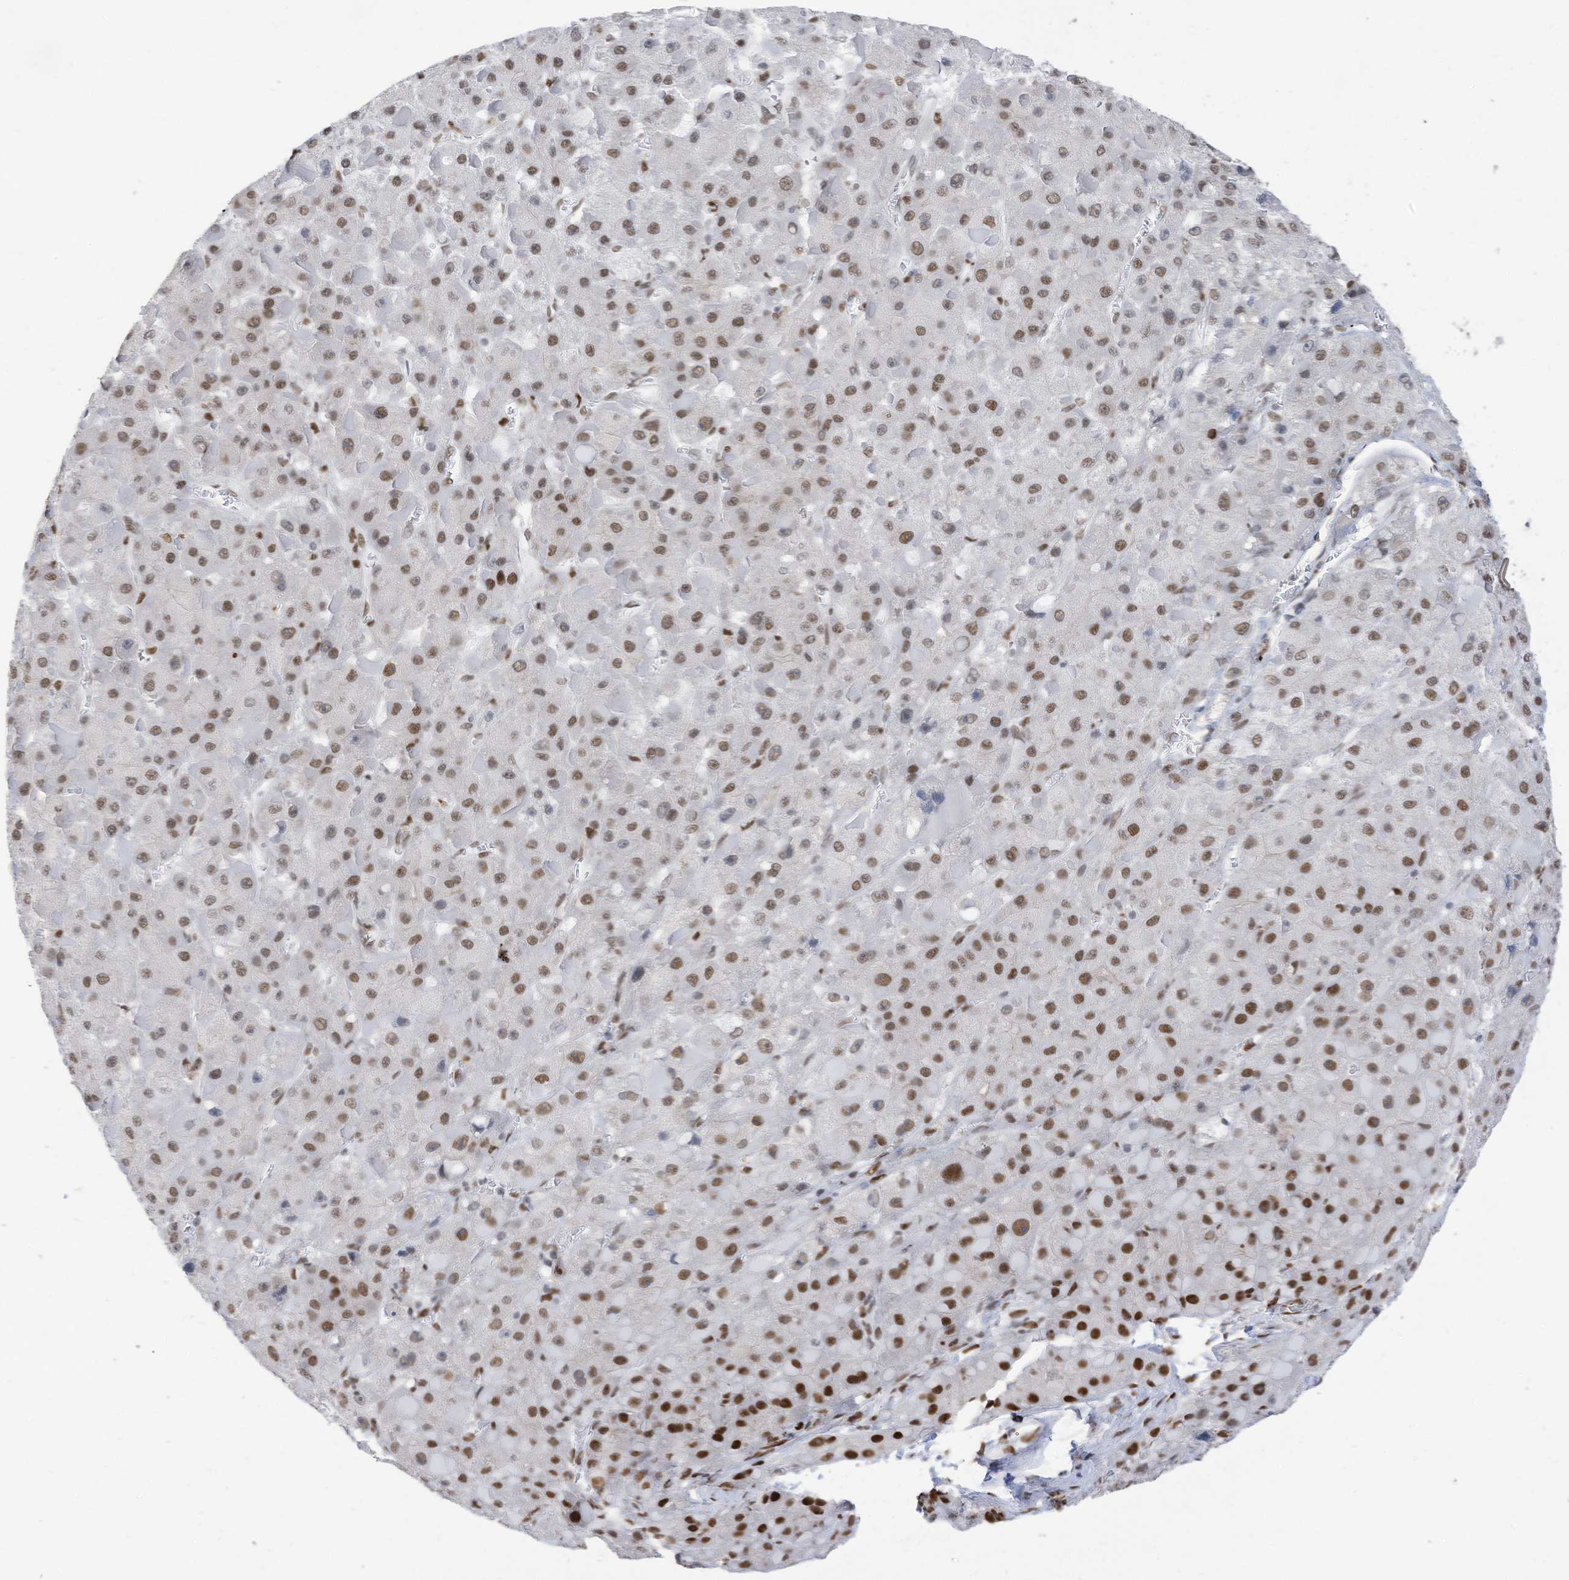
{"staining": {"intensity": "moderate", "quantity": ">75%", "location": "nuclear"}, "tissue": "liver cancer", "cell_type": "Tumor cells", "image_type": "cancer", "snomed": [{"axis": "morphology", "description": "Carcinoma, Hepatocellular, NOS"}, {"axis": "topography", "description": "Liver"}], "caption": "Human liver cancer stained for a protein (brown) reveals moderate nuclear positive expression in approximately >75% of tumor cells.", "gene": "KHSRP", "patient": {"sex": "female", "age": 73}}